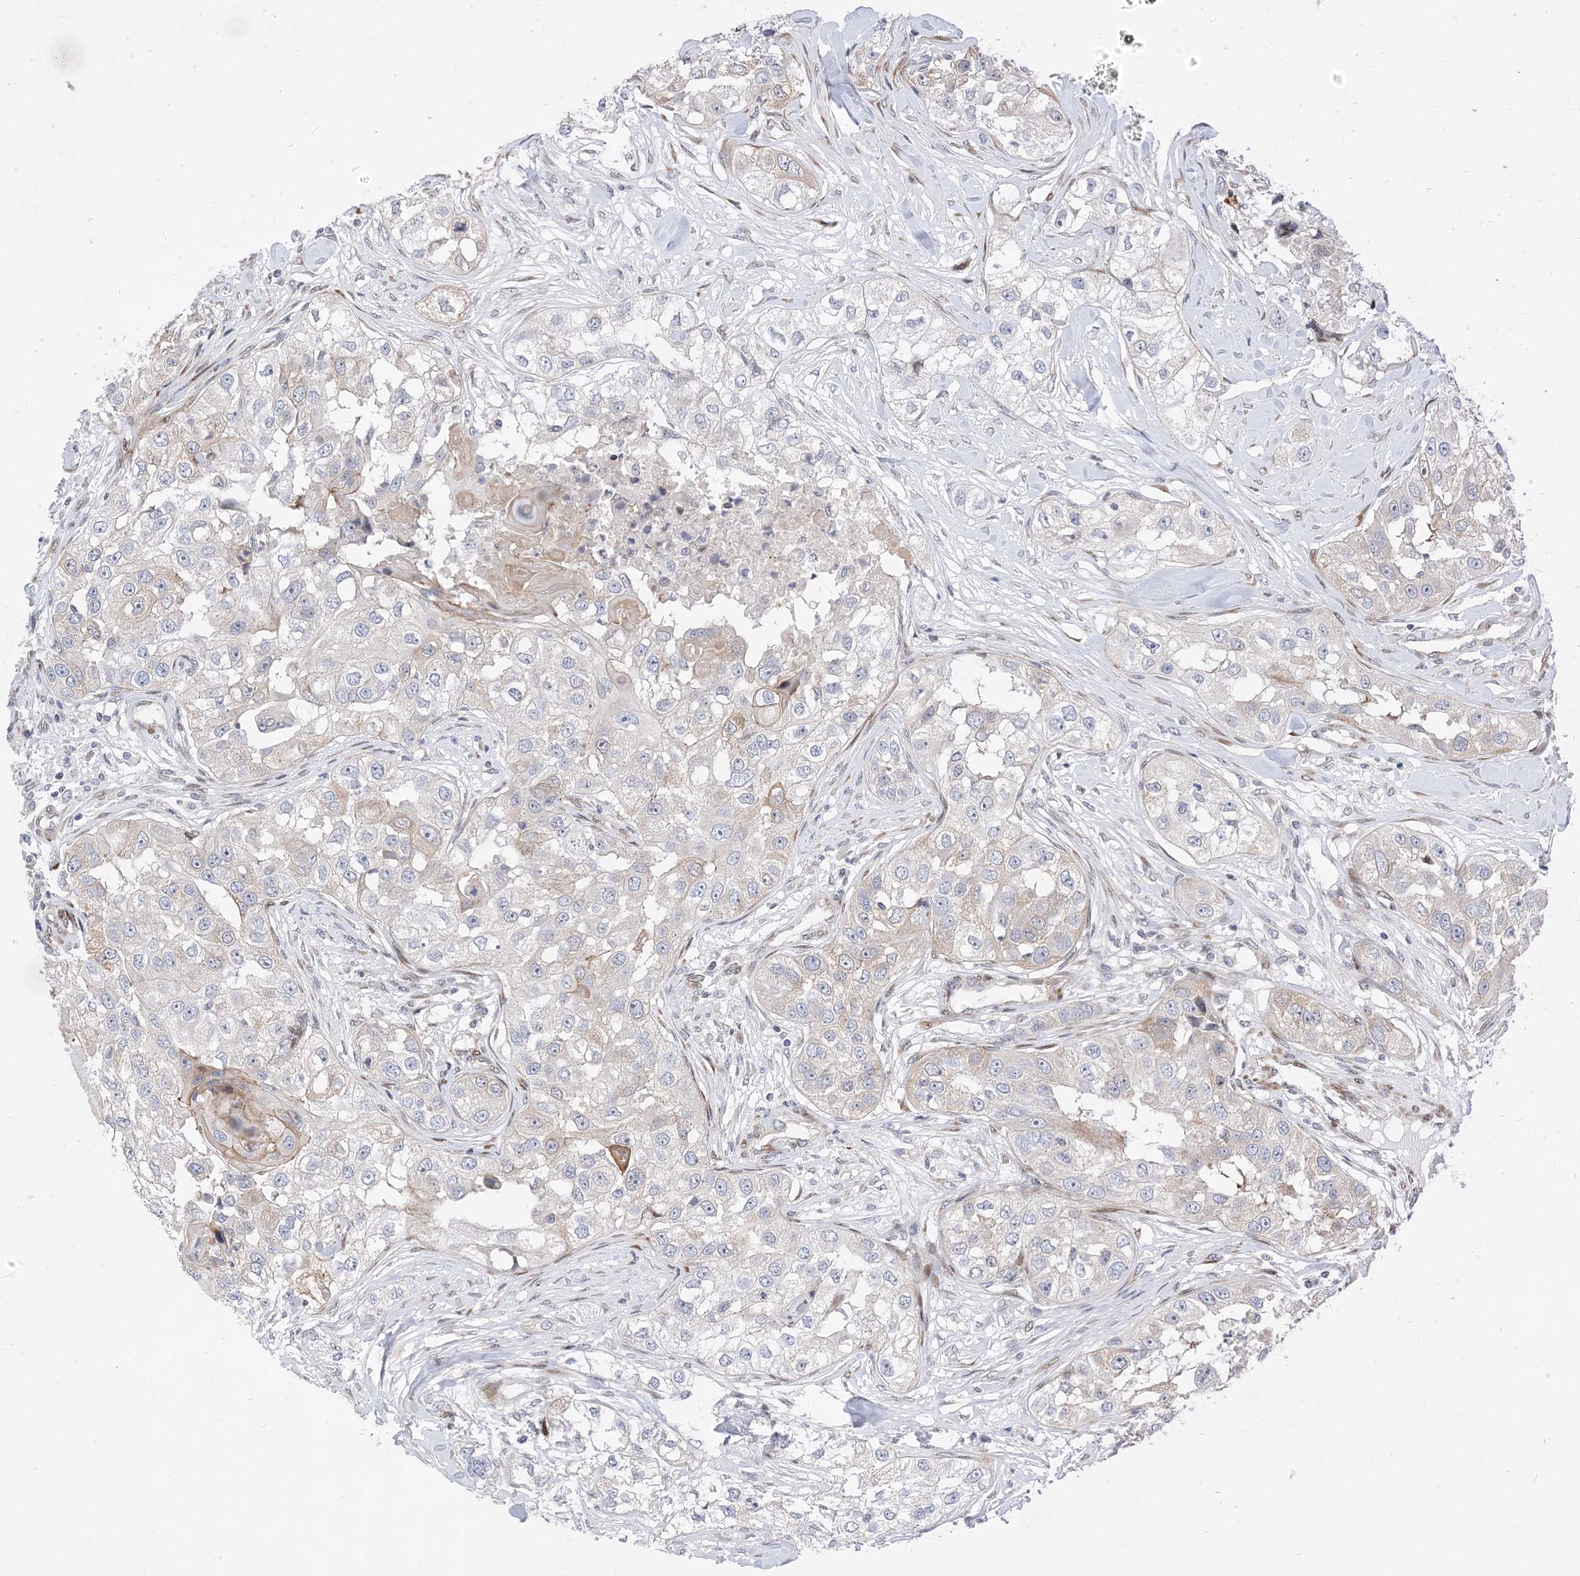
{"staining": {"intensity": "negative", "quantity": "none", "location": "none"}, "tissue": "head and neck cancer", "cell_type": "Tumor cells", "image_type": "cancer", "snomed": [{"axis": "morphology", "description": "Normal tissue, NOS"}, {"axis": "morphology", "description": "Squamous cell carcinoma, NOS"}, {"axis": "topography", "description": "Skeletal muscle"}, {"axis": "topography", "description": "Head-Neck"}], "caption": "Squamous cell carcinoma (head and neck) stained for a protein using immunohistochemistry (IHC) displays no positivity tumor cells.", "gene": "TYSND1", "patient": {"sex": "male", "age": 51}}